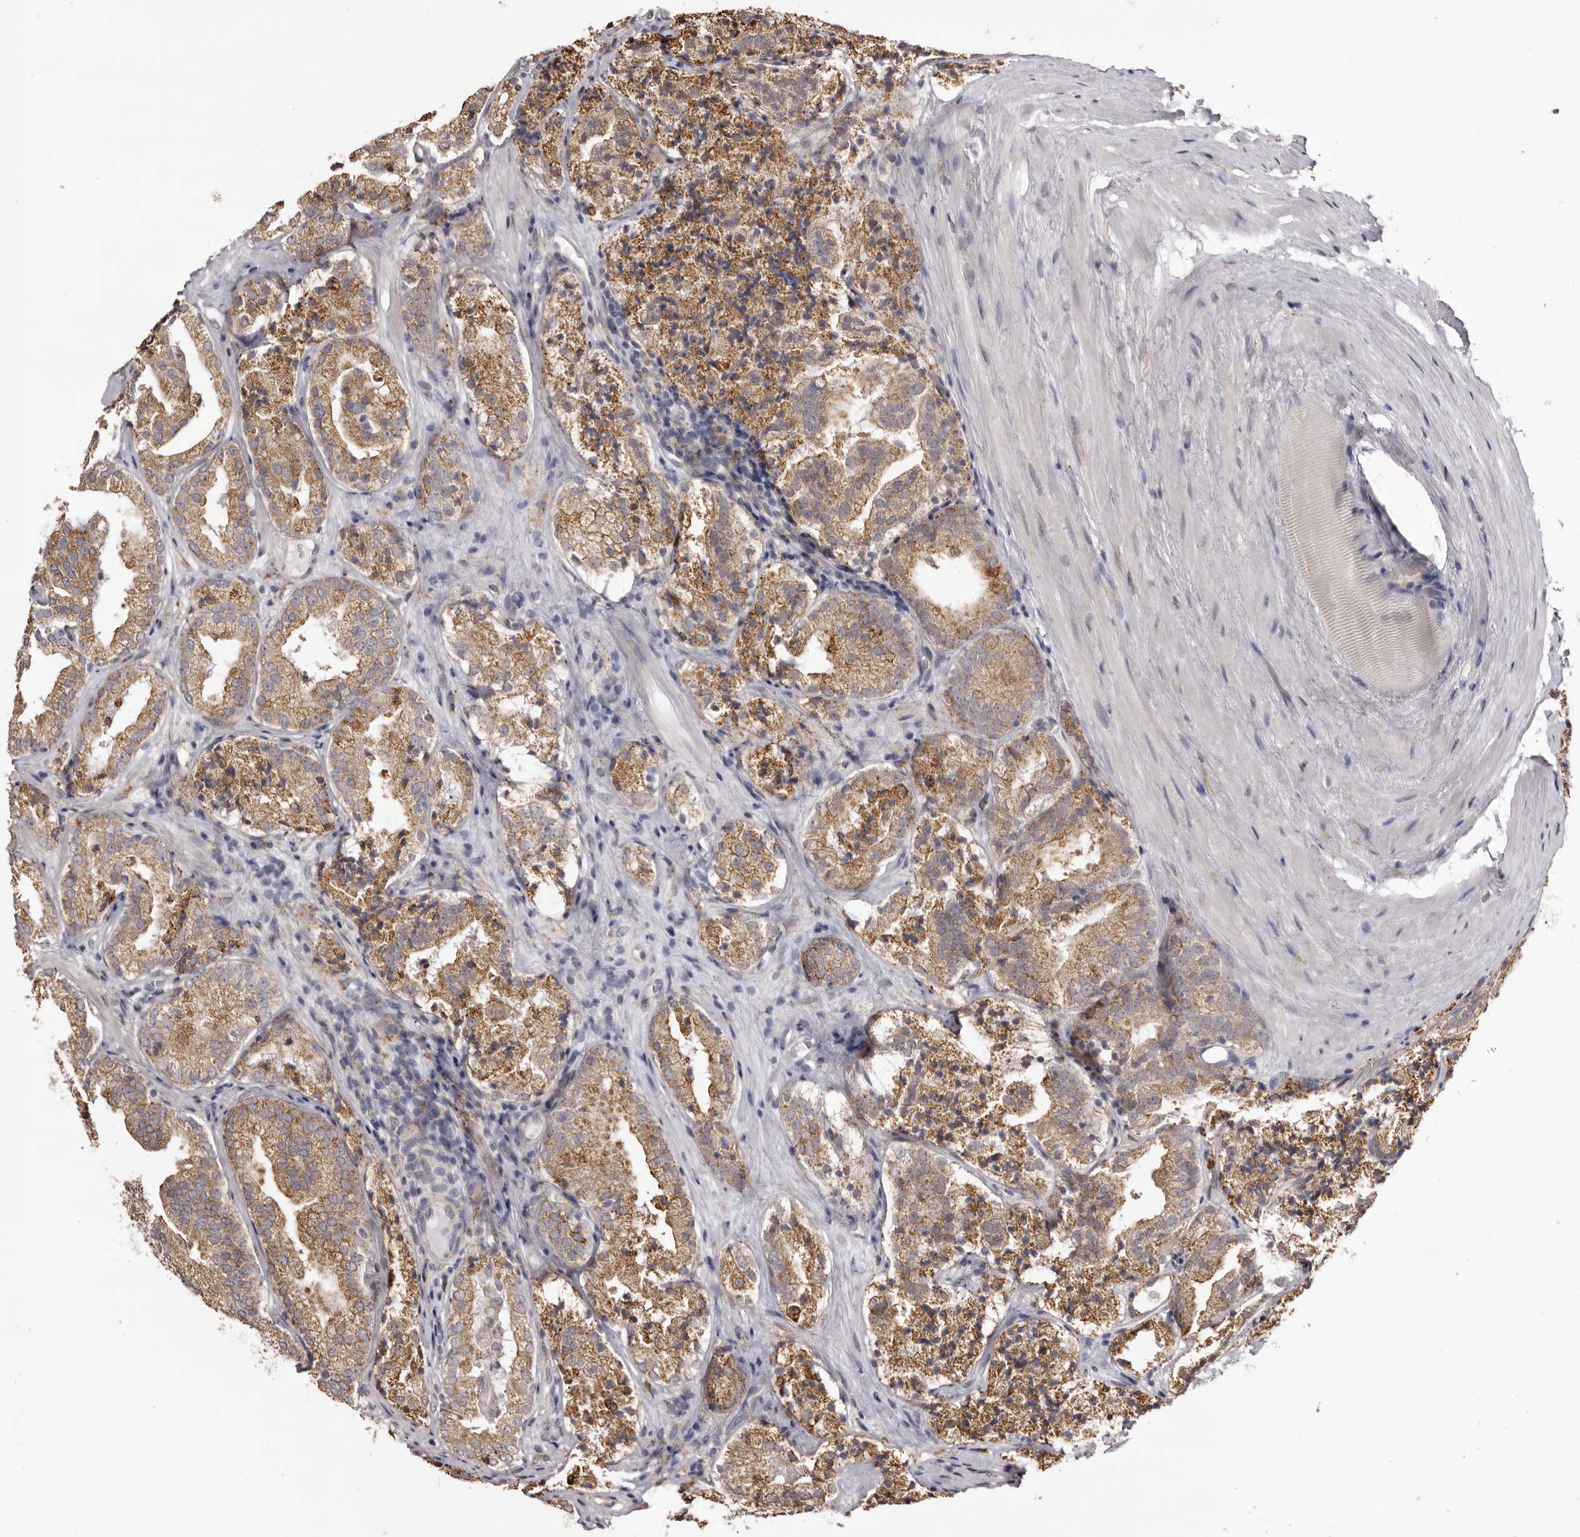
{"staining": {"intensity": "moderate", "quantity": ">75%", "location": "cytoplasmic/membranous"}, "tissue": "prostate cancer", "cell_type": "Tumor cells", "image_type": "cancer", "snomed": [{"axis": "morphology", "description": "Adenocarcinoma, High grade"}, {"axis": "topography", "description": "Prostate"}], "caption": "Prostate adenocarcinoma (high-grade) stained for a protein displays moderate cytoplasmic/membranous positivity in tumor cells.", "gene": "PIGX", "patient": {"sex": "male", "age": 57}}